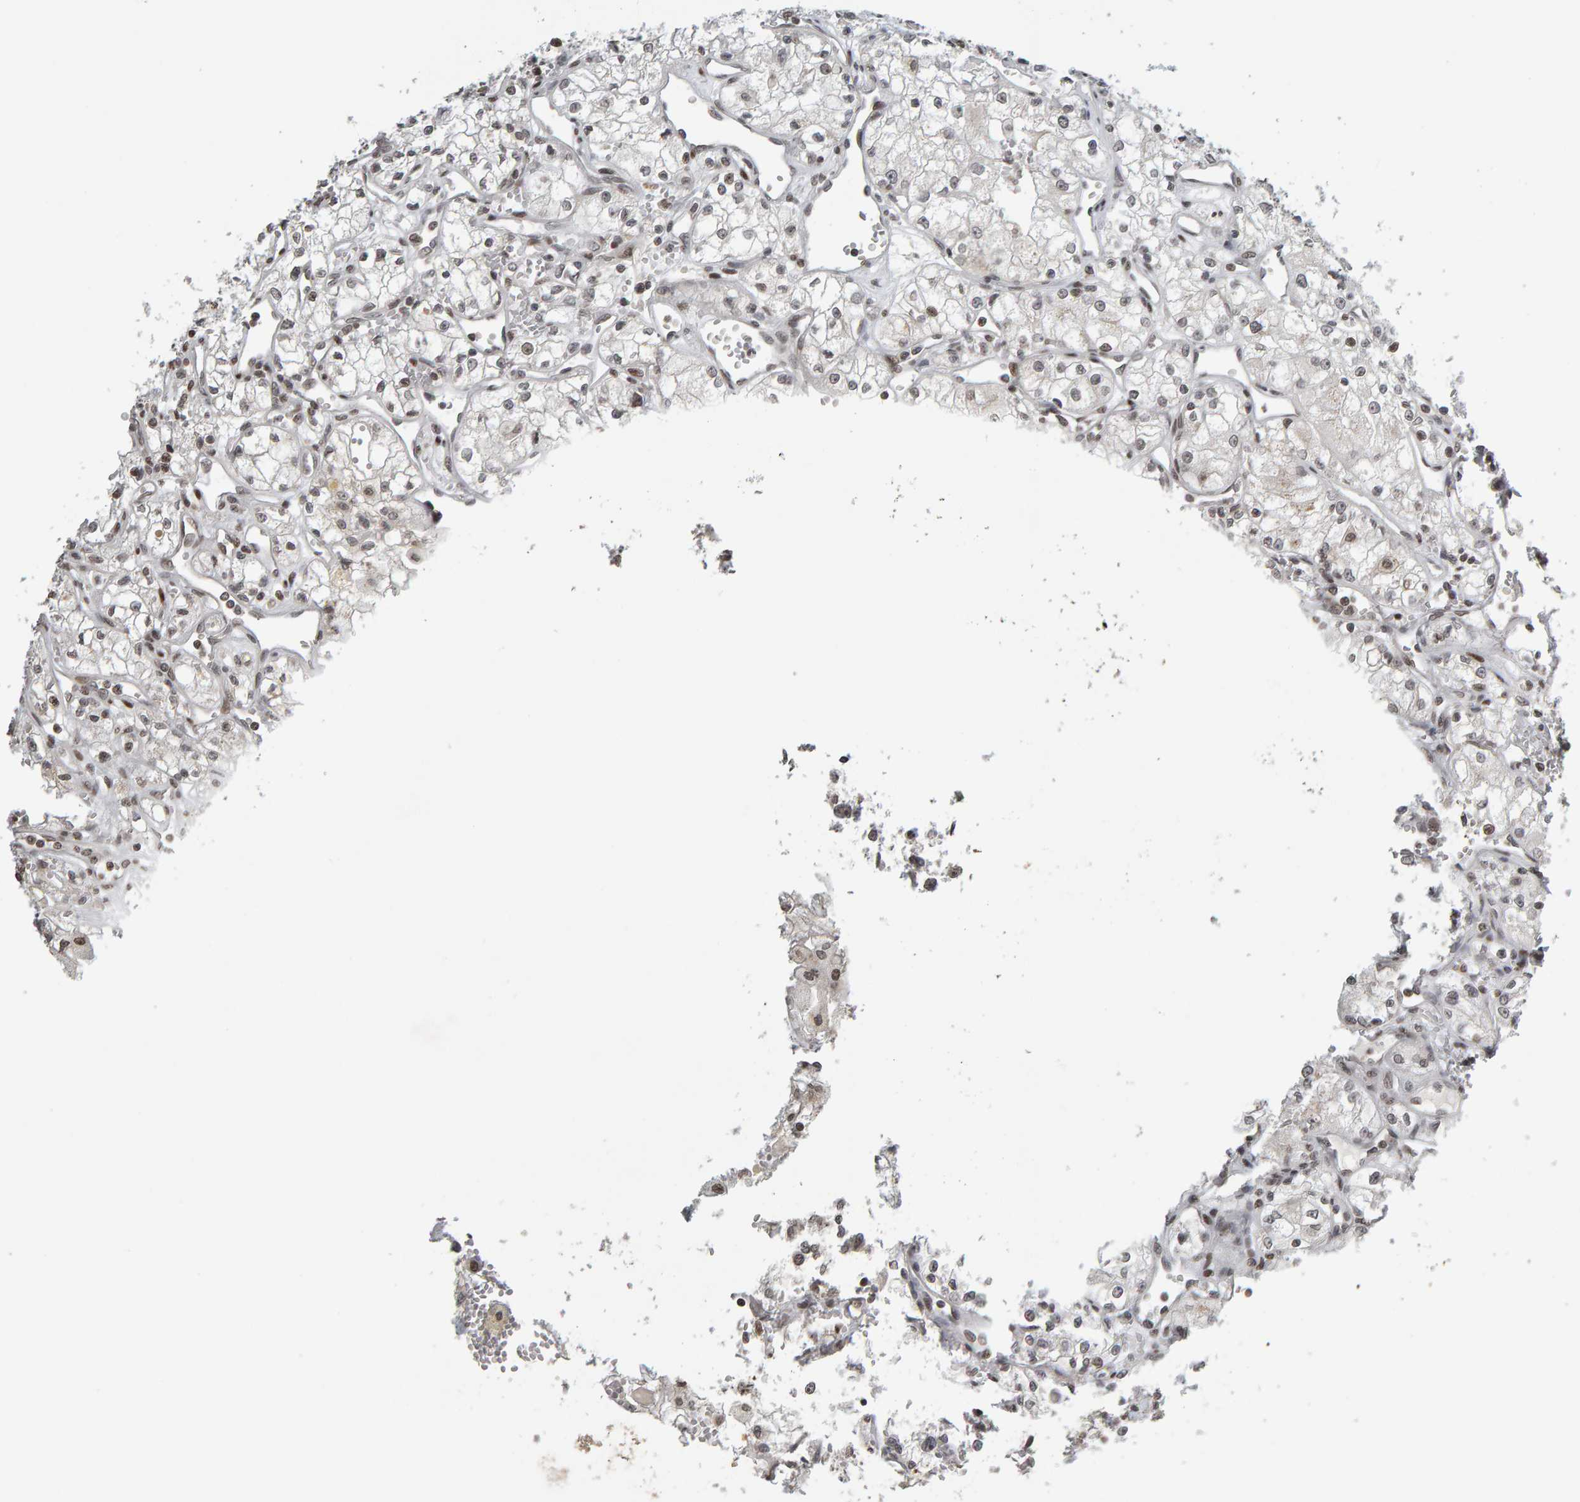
{"staining": {"intensity": "weak", "quantity": ">75%", "location": "nuclear"}, "tissue": "renal cancer", "cell_type": "Tumor cells", "image_type": "cancer", "snomed": [{"axis": "morphology", "description": "Adenocarcinoma, NOS"}, {"axis": "topography", "description": "Kidney"}], "caption": "High-magnification brightfield microscopy of renal adenocarcinoma stained with DAB (3,3'-diaminobenzidine) (brown) and counterstained with hematoxylin (blue). tumor cells exhibit weak nuclear positivity is seen in about>75% of cells. Using DAB (brown) and hematoxylin (blue) stains, captured at high magnification using brightfield microscopy.", "gene": "TRAM1", "patient": {"sex": "male", "age": 59}}